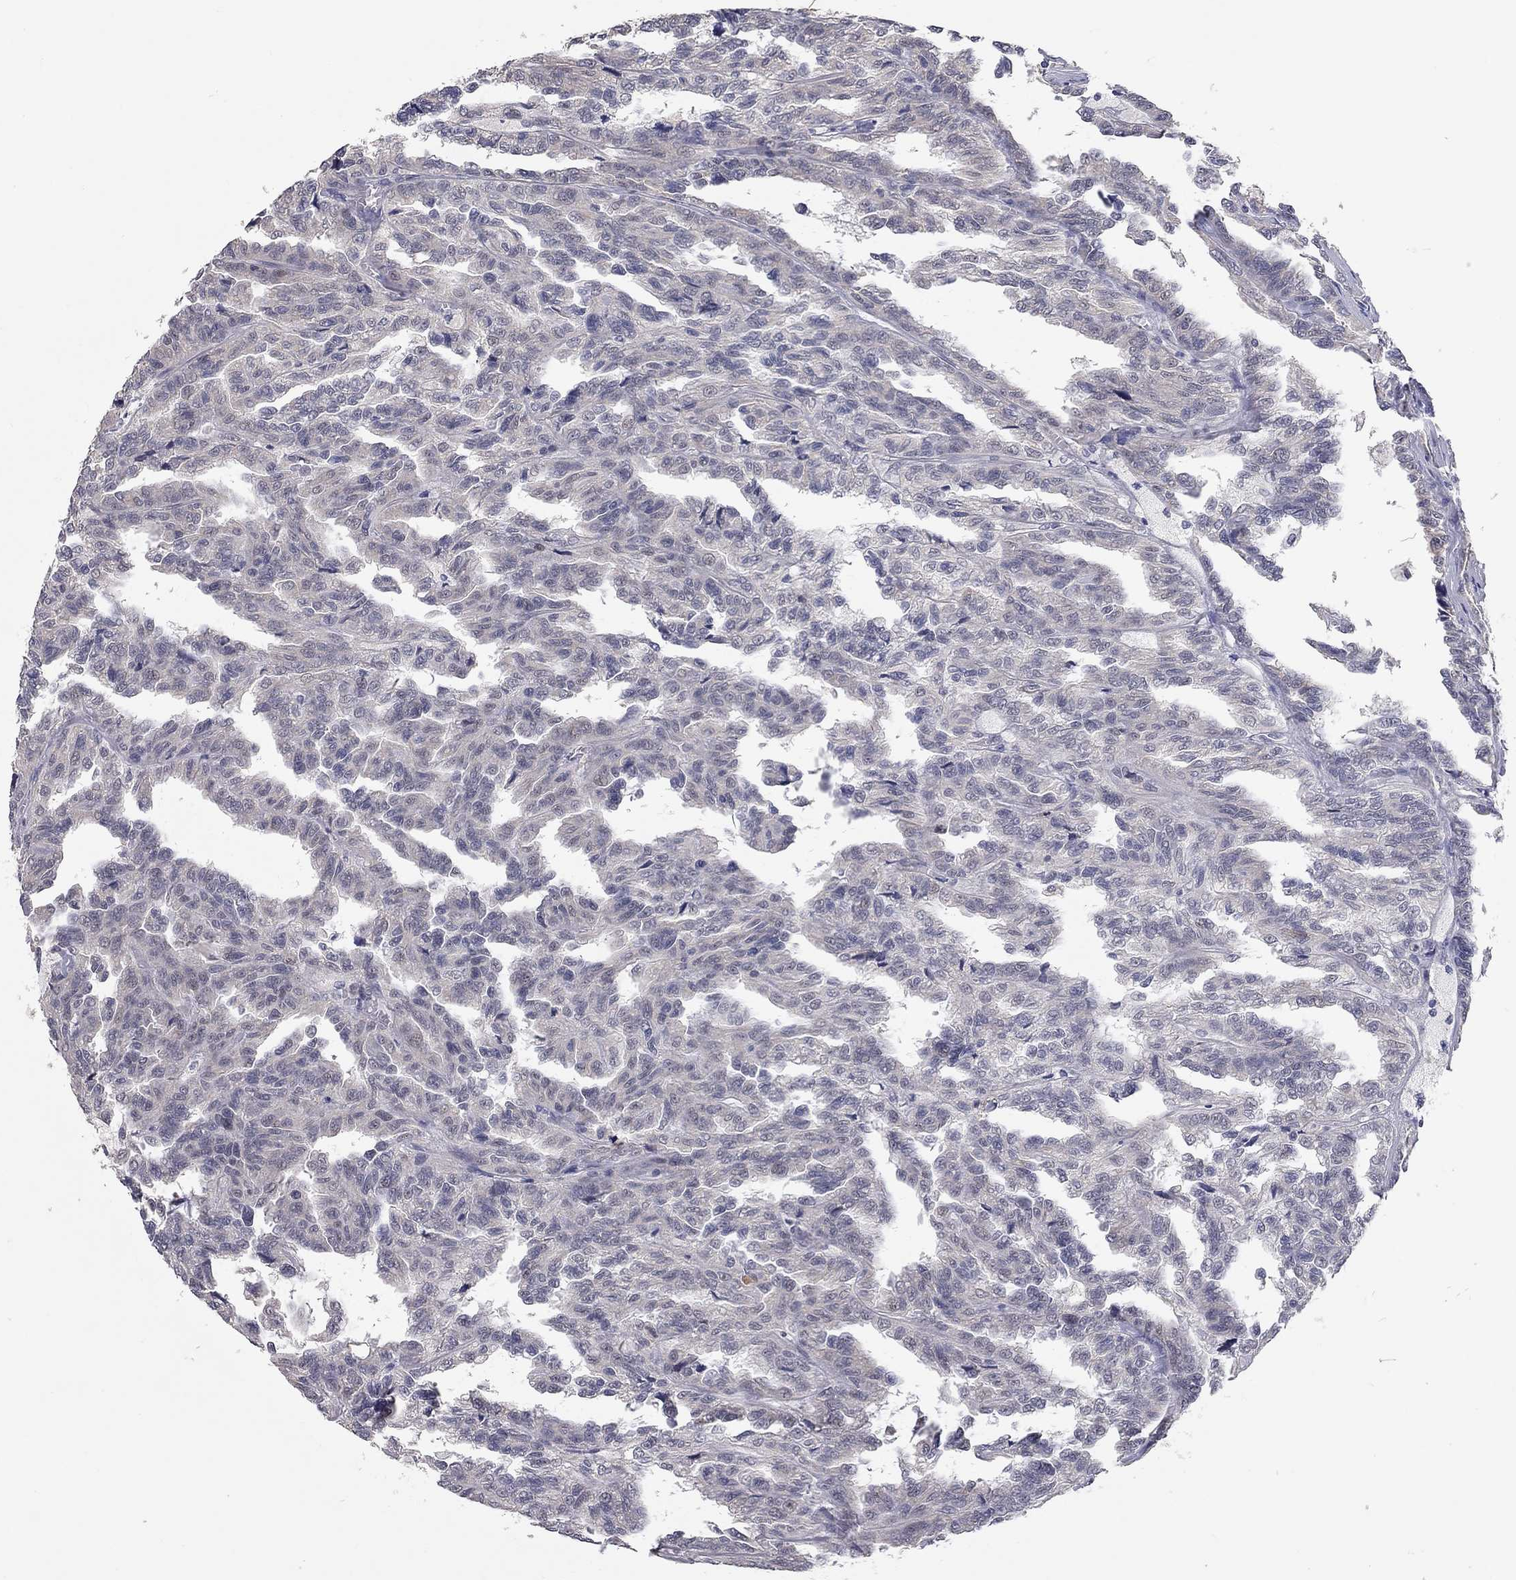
{"staining": {"intensity": "negative", "quantity": "none", "location": "none"}, "tissue": "renal cancer", "cell_type": "Tumor cells", "image_type": "cancer", "snomed": [{"axis": "morphology", "description": "Adenocarcinoma, NOS"}, {"axis": "topography", "description": "Kidney"}], "caption": "The image displays no staining of tumor cells in renal cancer (adenocarcinoma). The staining was performed using DAB (3,3'-diaminobenzidine) to visualize the protein expression in brown, while the nuclei were stained in blue with hematoxylin (Magnification: 20x).", "gene": "XAGE2", "patient": {"sex": "male", "age": 79}}